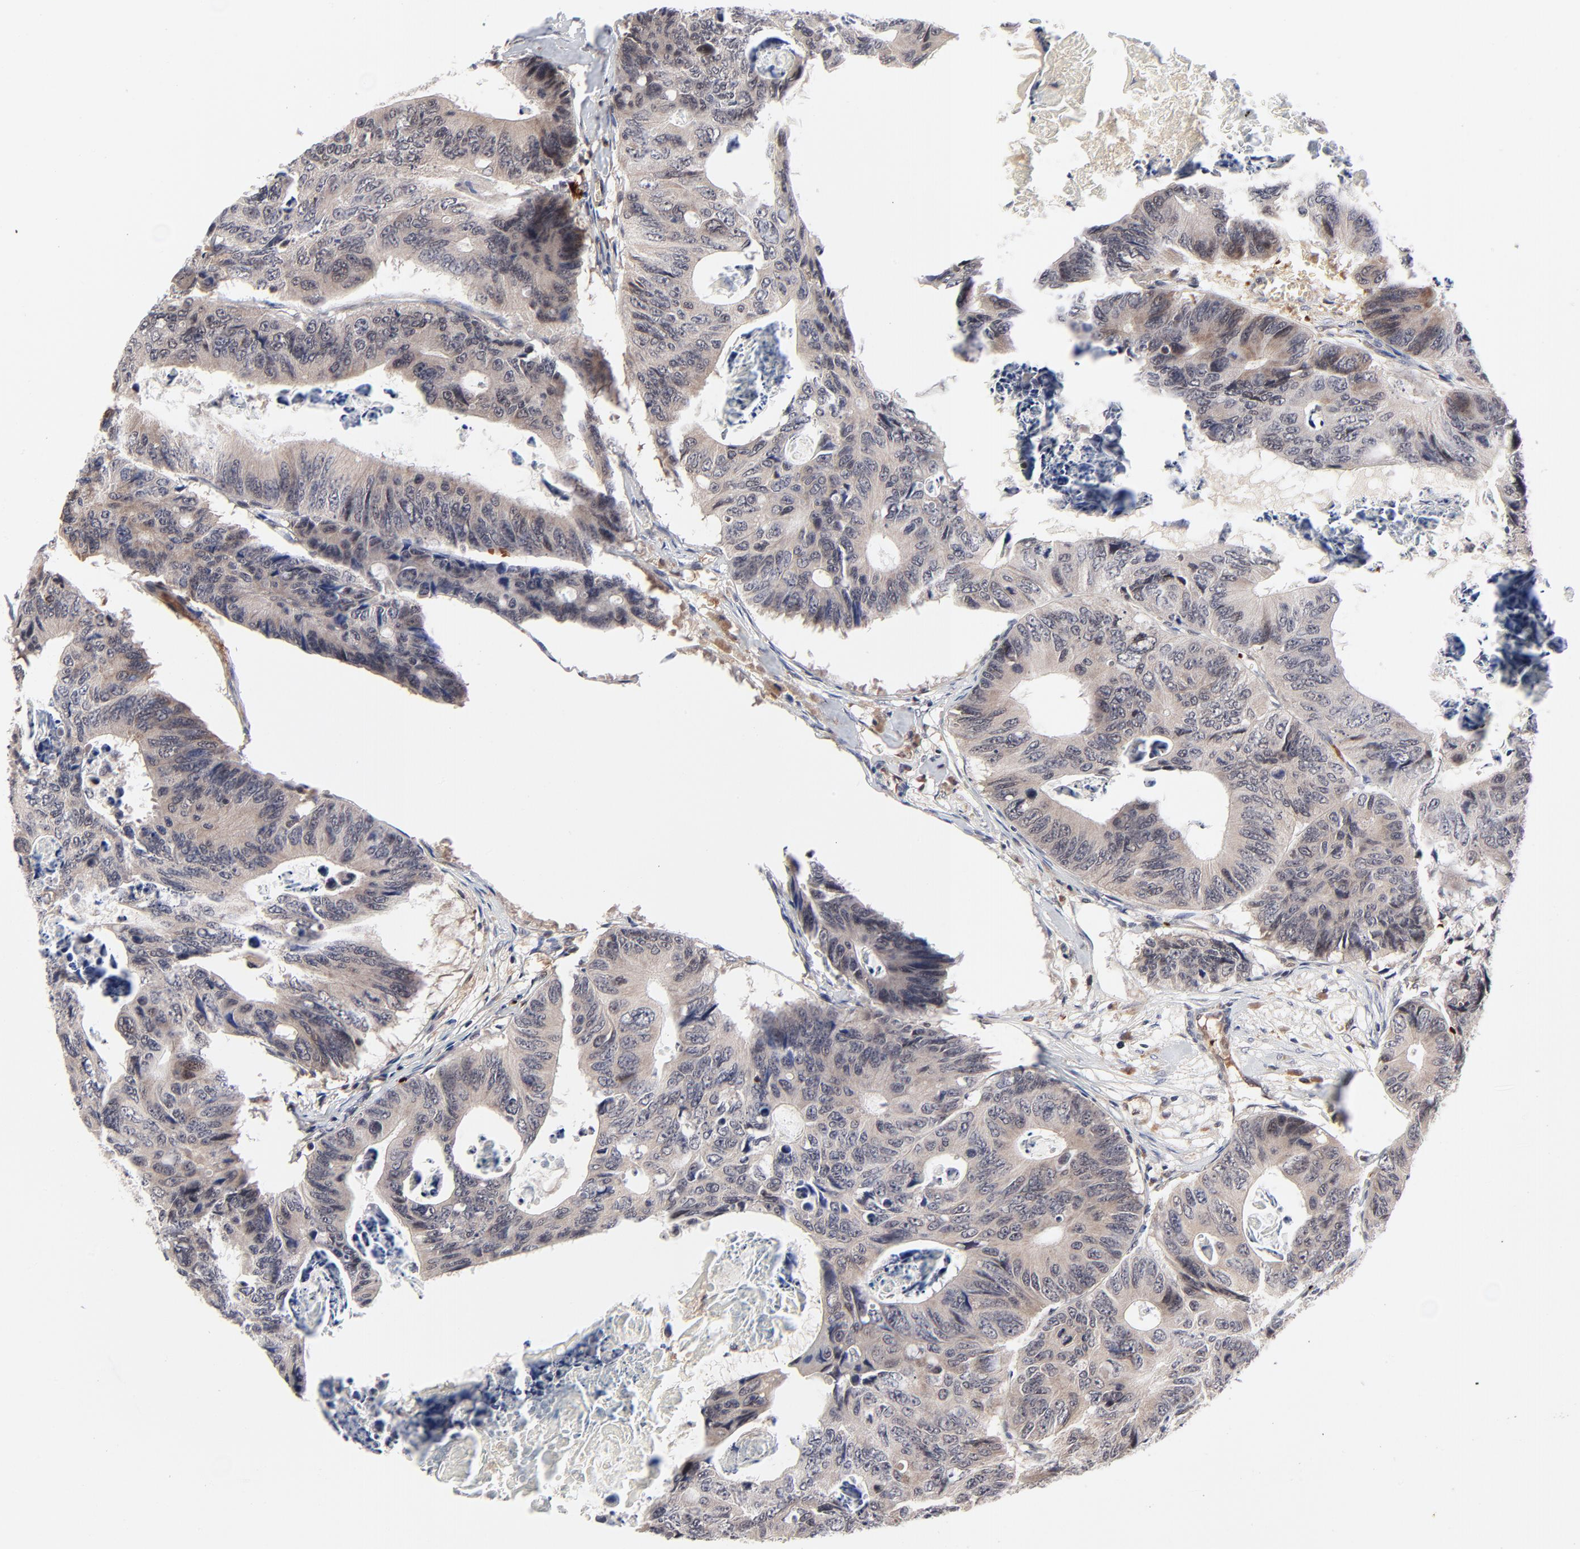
{"staining": {"intensity": "moderate", "quantity": ">75%", "location": "cytoplasmic/membranous,nuclear"}, "tissue": "colorectal cancer", "cell_type": "Tumor cells", "image_type": "cancer", "snomed": [{"axis": "morphology", "description": "Adenocarcinoma, NOS"}, {"axis": "topography", "description": "Colon"}], "caption": "Protein staining displays moderate cytoplasmic/membranous and nuclear expression in approximately >75% of tumor cells in colorectal adenocarcinoma.", "gene": "CASP10", "patient": {"sex": "female", "age": 55}}